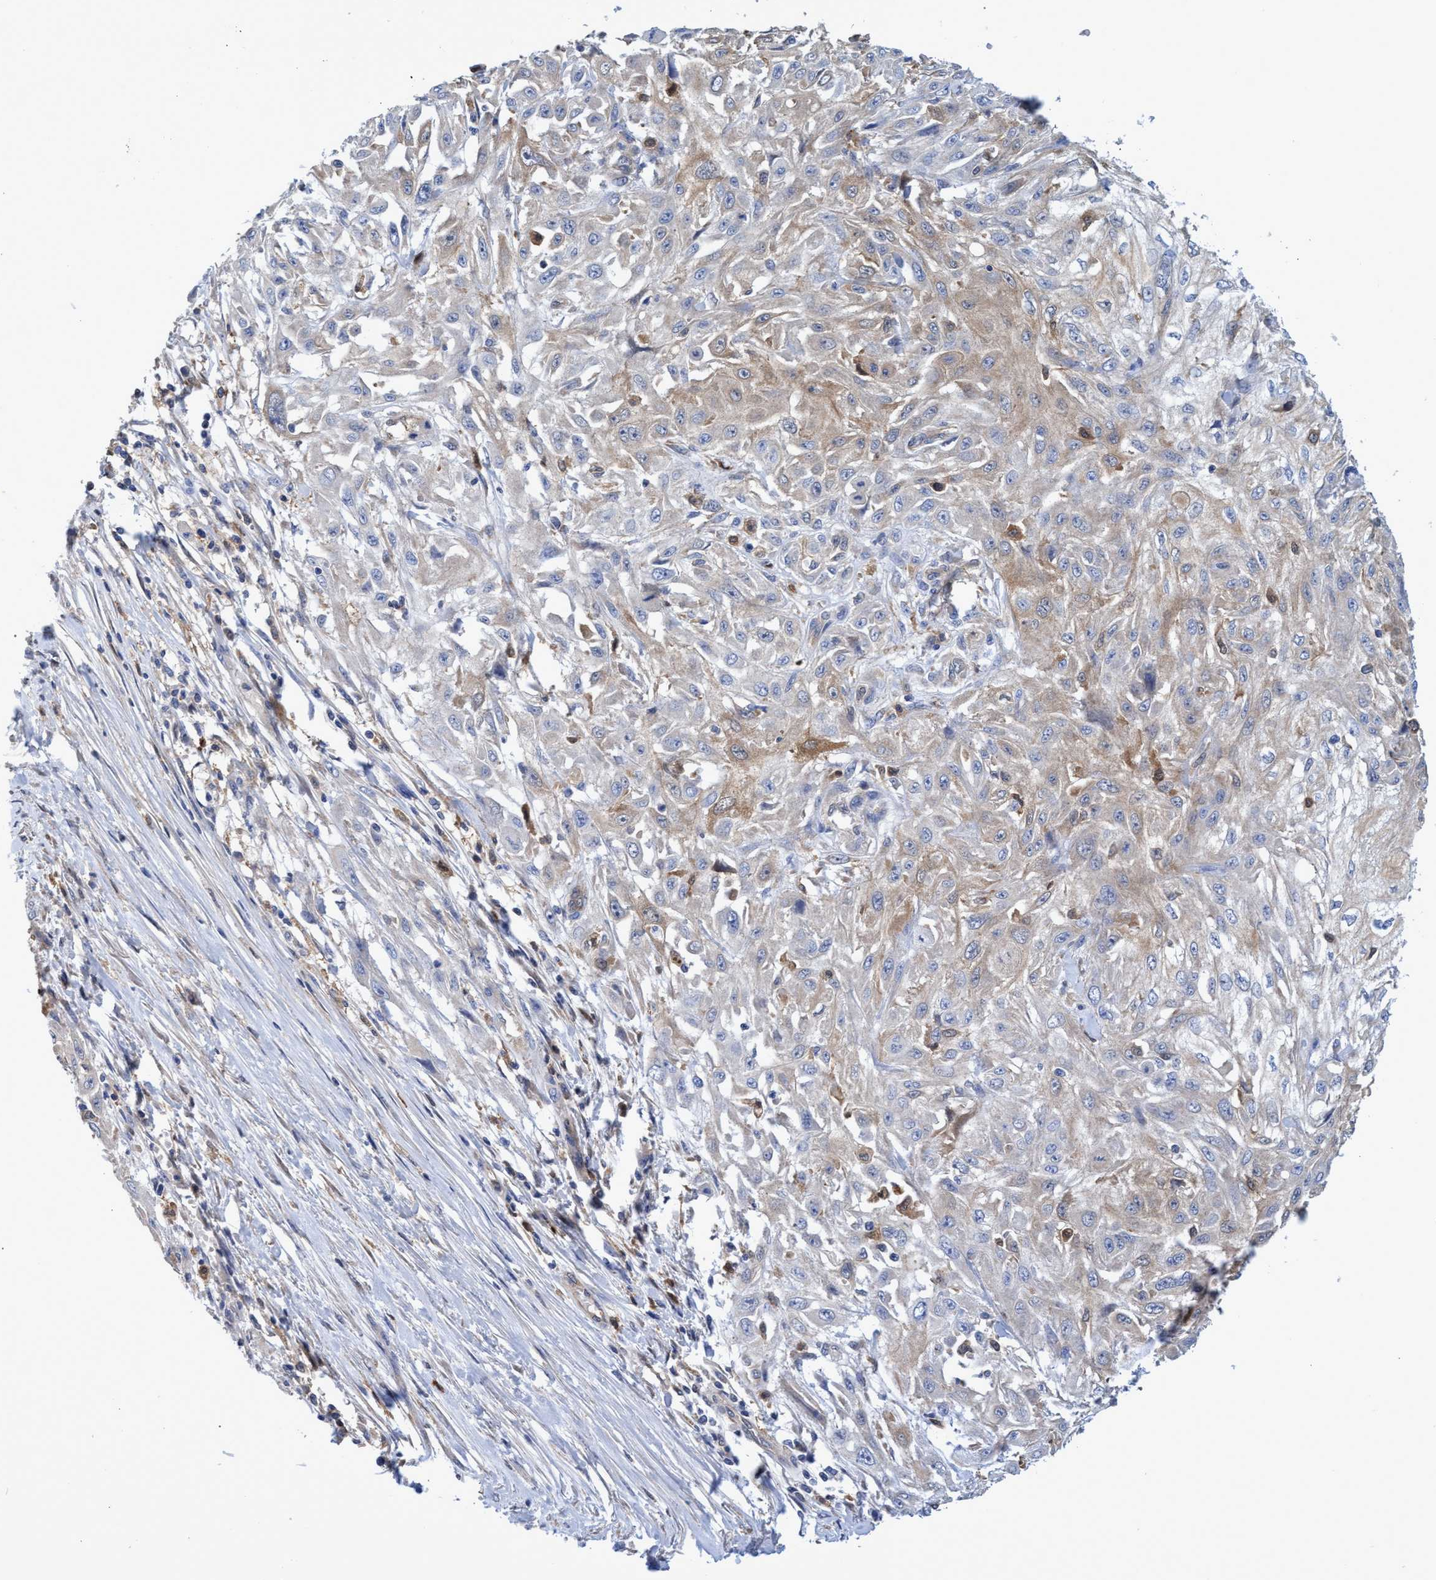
{"staining": {"intensity": "weak", "quantity": "25%-75%", "location": "cytoplasmic/membranous"}, "tissue": "skin cancer", "cell_type": "Tumor cells", "image_type": "cancer", "snomed": [{"axis": "morphology", "description": "Squamous cell carcinoma, NOS"}, {"axis": "morphology", "description": "Squamous cell carcinoma, metastatic, NOS"}, {"axis": "topography", "description": "Skin"}, {"axis": "topography", "description": "Lymph node"}], "caption": "Metastatic squamous cell carcinoma (skin) stained with DAB immunohistochemistry (IHC) exhibits low levels of weak cytoplasmic/membranous expression in approximately 25%-75% of tumor cells. The staining was performed using DAB to visualize the protein expression in brown, while the nuclei were stained in blue with hematoxylin (Magnification: 20x).", "gene": "PNPO", "patient": {"sex": "male", "age": 75}}